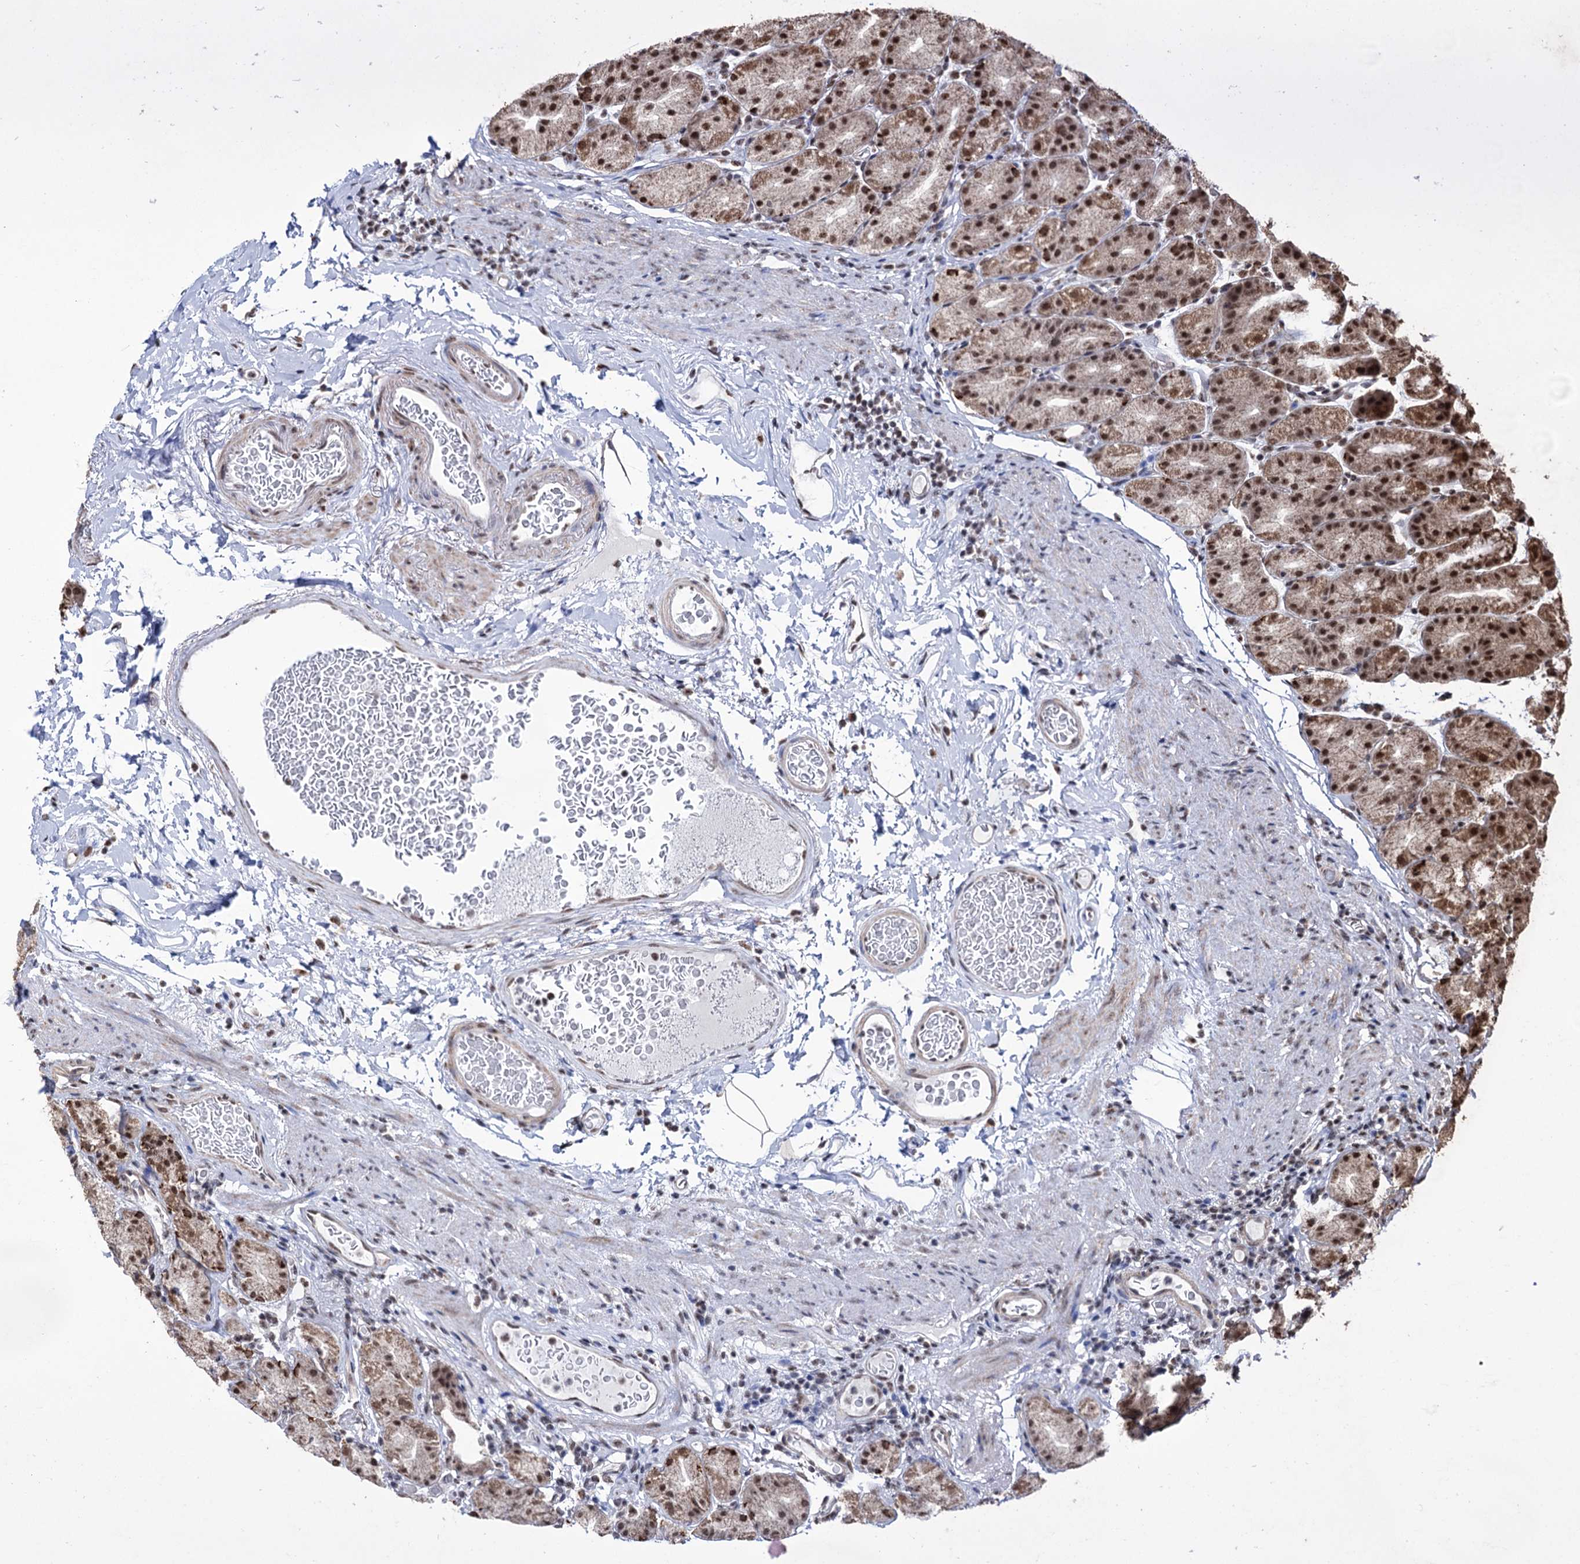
{"staining": {"intensity": "moderate", "quantity": ">75%", "location": "nuclear"}, "tissue": "stomach", "cell_type": "Glandular cells", "image_type": "normal", "snomed": [{"axis": "morphology", "description": "Normal tissue, NOS"}, {"axis": "topography", "description": "Stomach, upper"}], "caption": "DAB (3,3'-diaminobenzidine) immunohistochemical staining of normal stomach demonstrates moderate nuclear protein positivity in approximately >75% of glandular cells.", "gene": "ABHD10", "patient": {"sex": "male", "age": 68}}